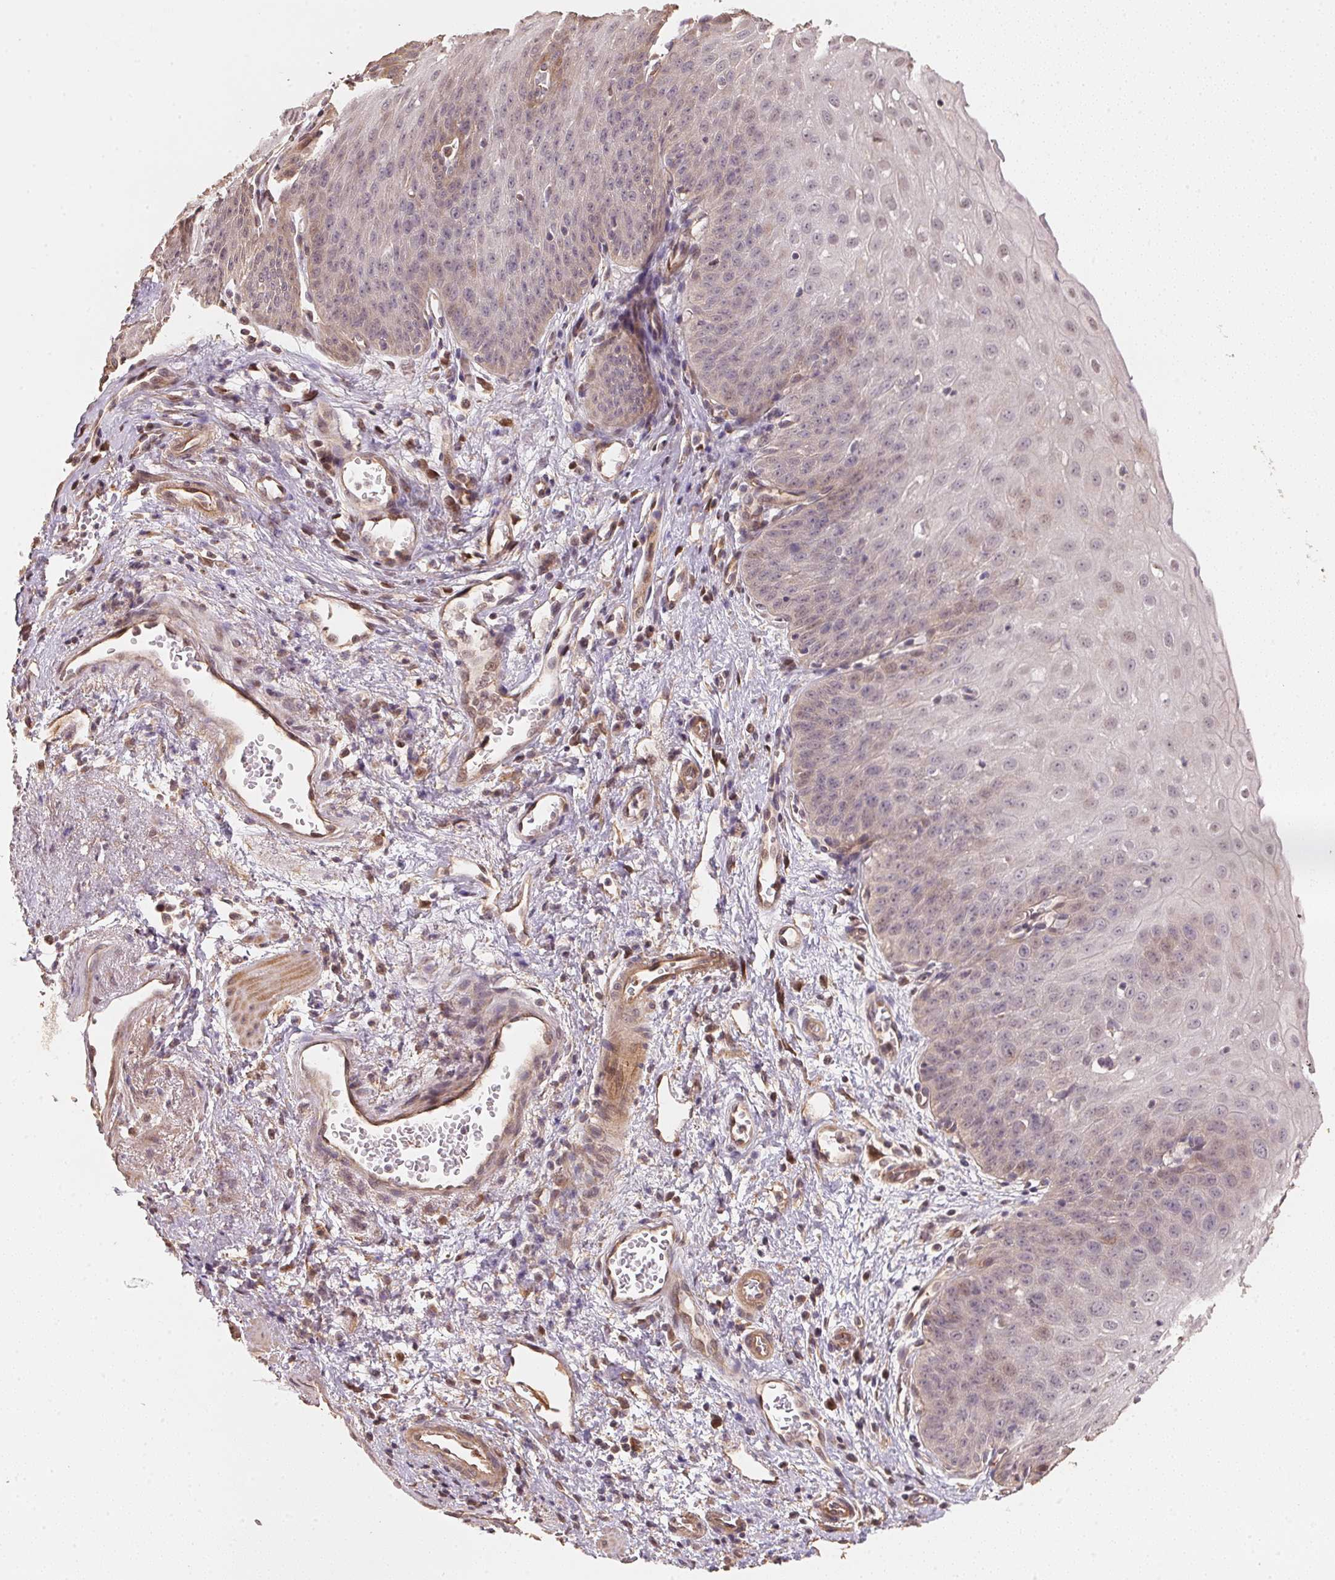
{"staining": {"intensity": "weak", "quantity": "<25%", "location": "cytoplasmic/membranous"}, "tissue": "esophagus", "cell_type": "Squamous epithelial cells", "image_type": "normal", "snomed": [{"axis": "morphology", "description": "Normal tissue, NOS"}, {"axis": "topography", "description": "Esophagus"}], "caption": "Squamous epithelial cells are negative for protein expression in unremarkable human esophagus. (DAB (3,3'-diaminobenzidine) immunohistochemistry (IHC), high magnification).", "gene": "TMEM222", "patient": {"sex": "male", "age": 71}}